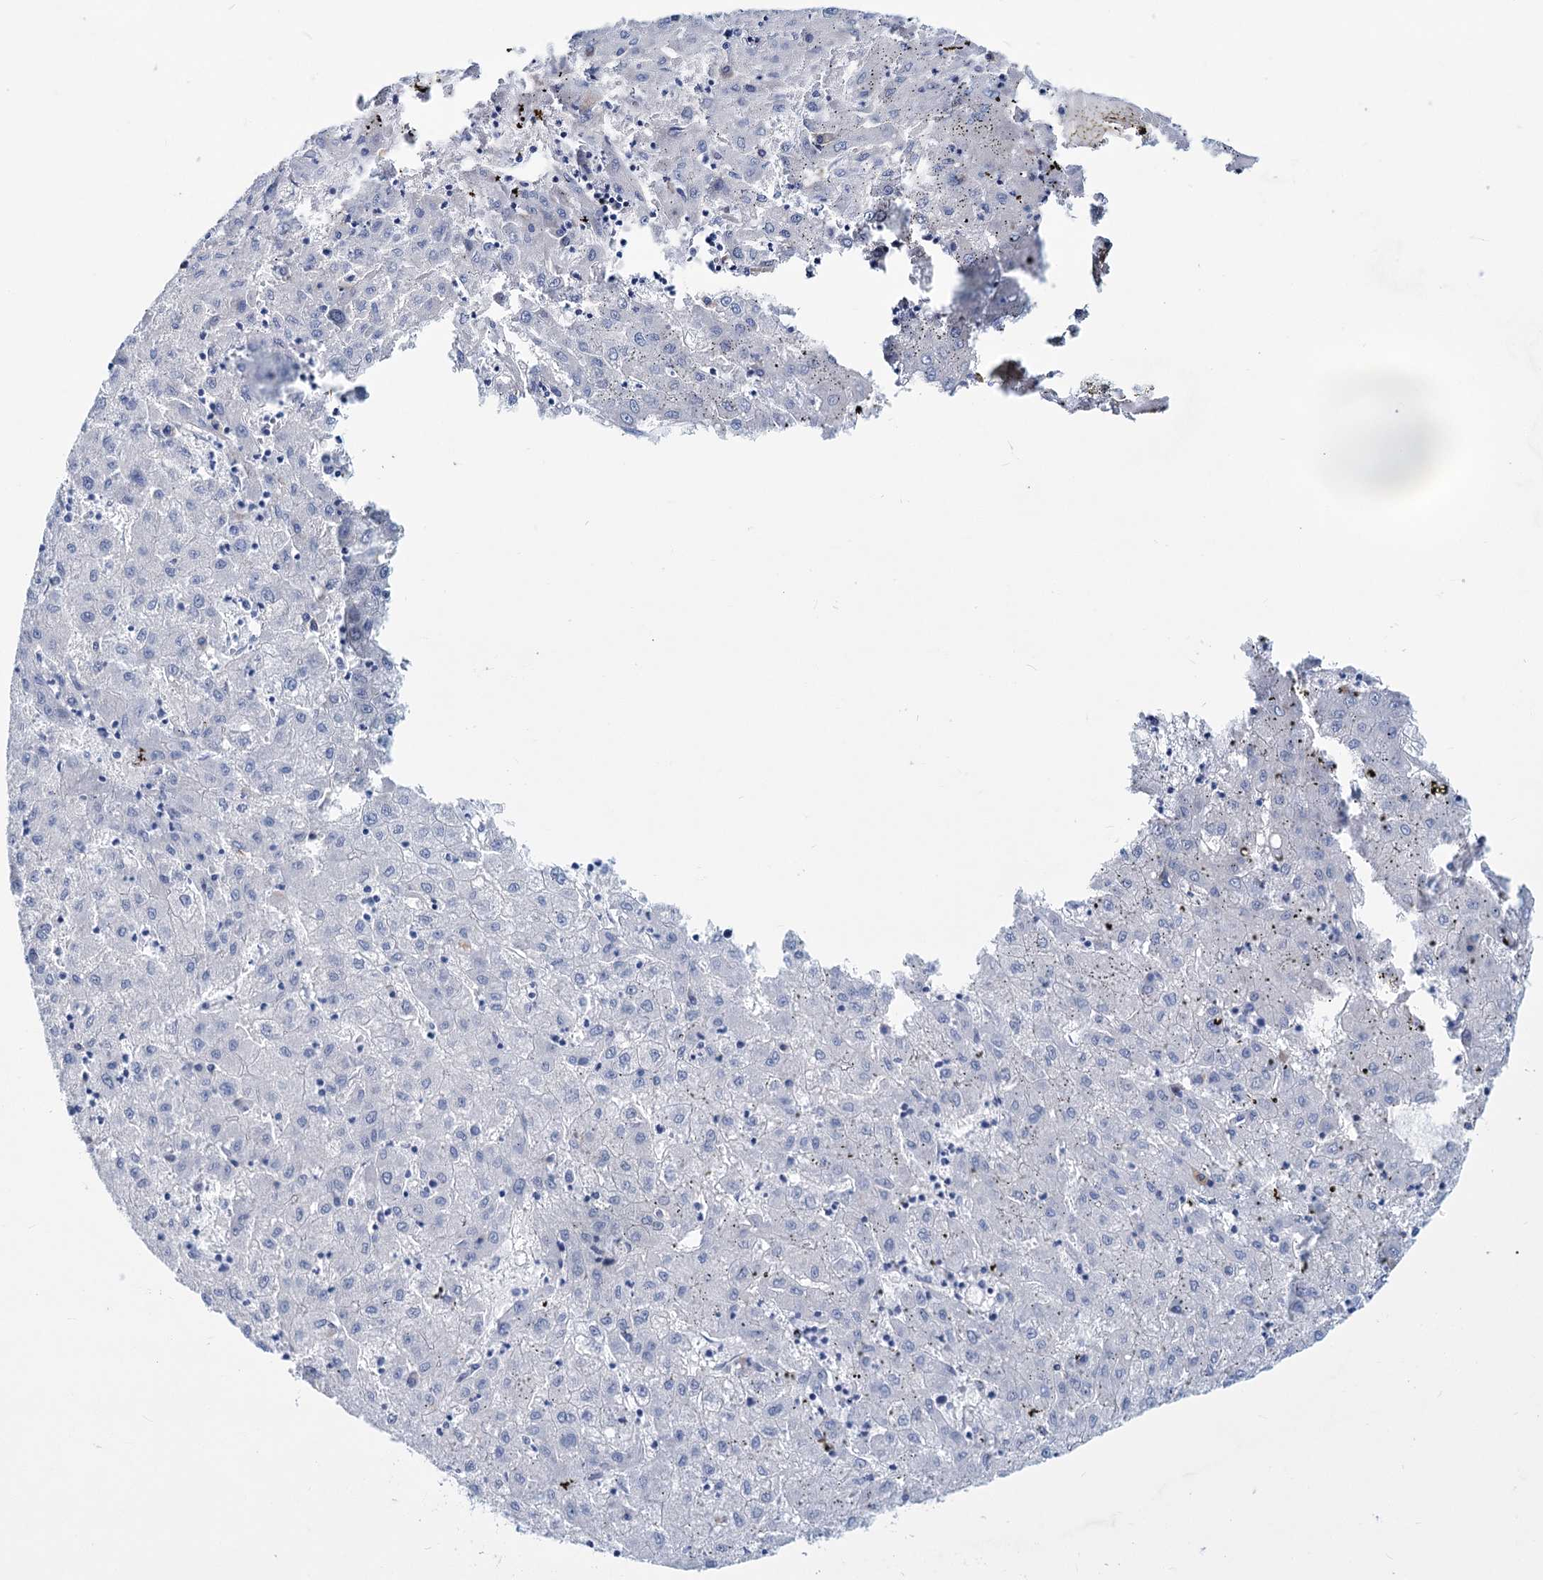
{"staining": {"intensity": "negative", "quantity": "none", "location": "none"}, "tissue": "liver cancer", "cell_type": "Tumor cells", "image_type": "cancer", "snomed": [{"axis": "morphology", "description": "Carcinoma, Hepatocellular, NOS"}, {"axis": "topography", "description": "Liver"}], "caption": "Protein analysis of liver cancer shows no significant positivity in tumor cells.", "gene": "NEU3", "patient": {"sex": "male", "age": 72}}